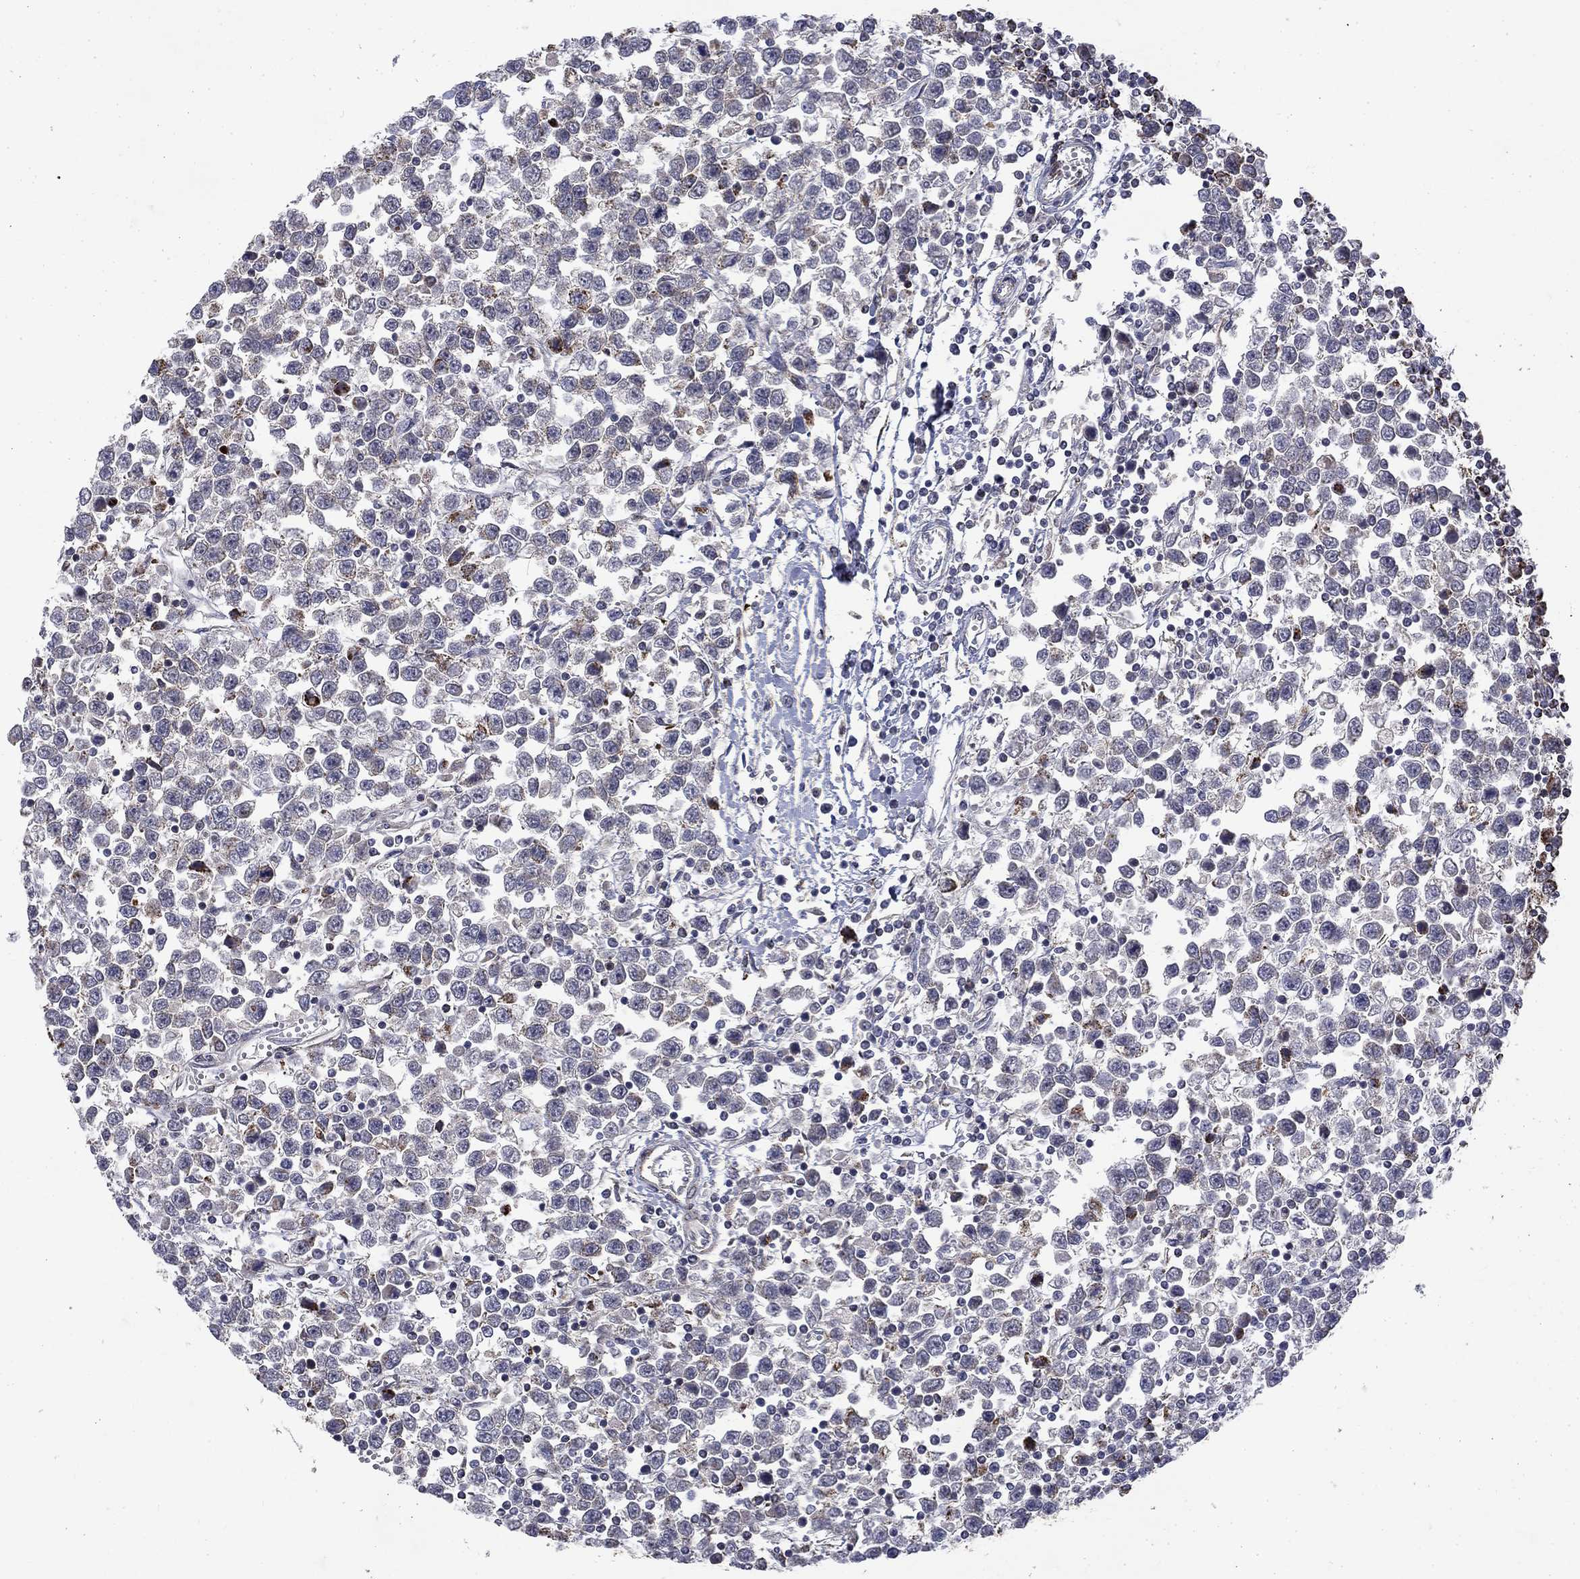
{"staining": {"intensity": "moderate", "quantity": "<25%", "location": "cytoplasmic/membranous"}, "tissue": "testis cancer", "cell_type": "Tumor cells", "image_type": "cancer", "snomed": [{"axis": "morphology", "description": "Seminoma, NOS"}, {"axis": "topography", "description": "Testis"}], "caption": "A high-resolution micrograph shows immunohistochemistry staining of testis cancer, which exhibits moderate cytoplasmic/membranous positivity in approximately <25% of tumor cells.", "gene": "PCBP3", "patient": {"sex": "male", "age": 34}}